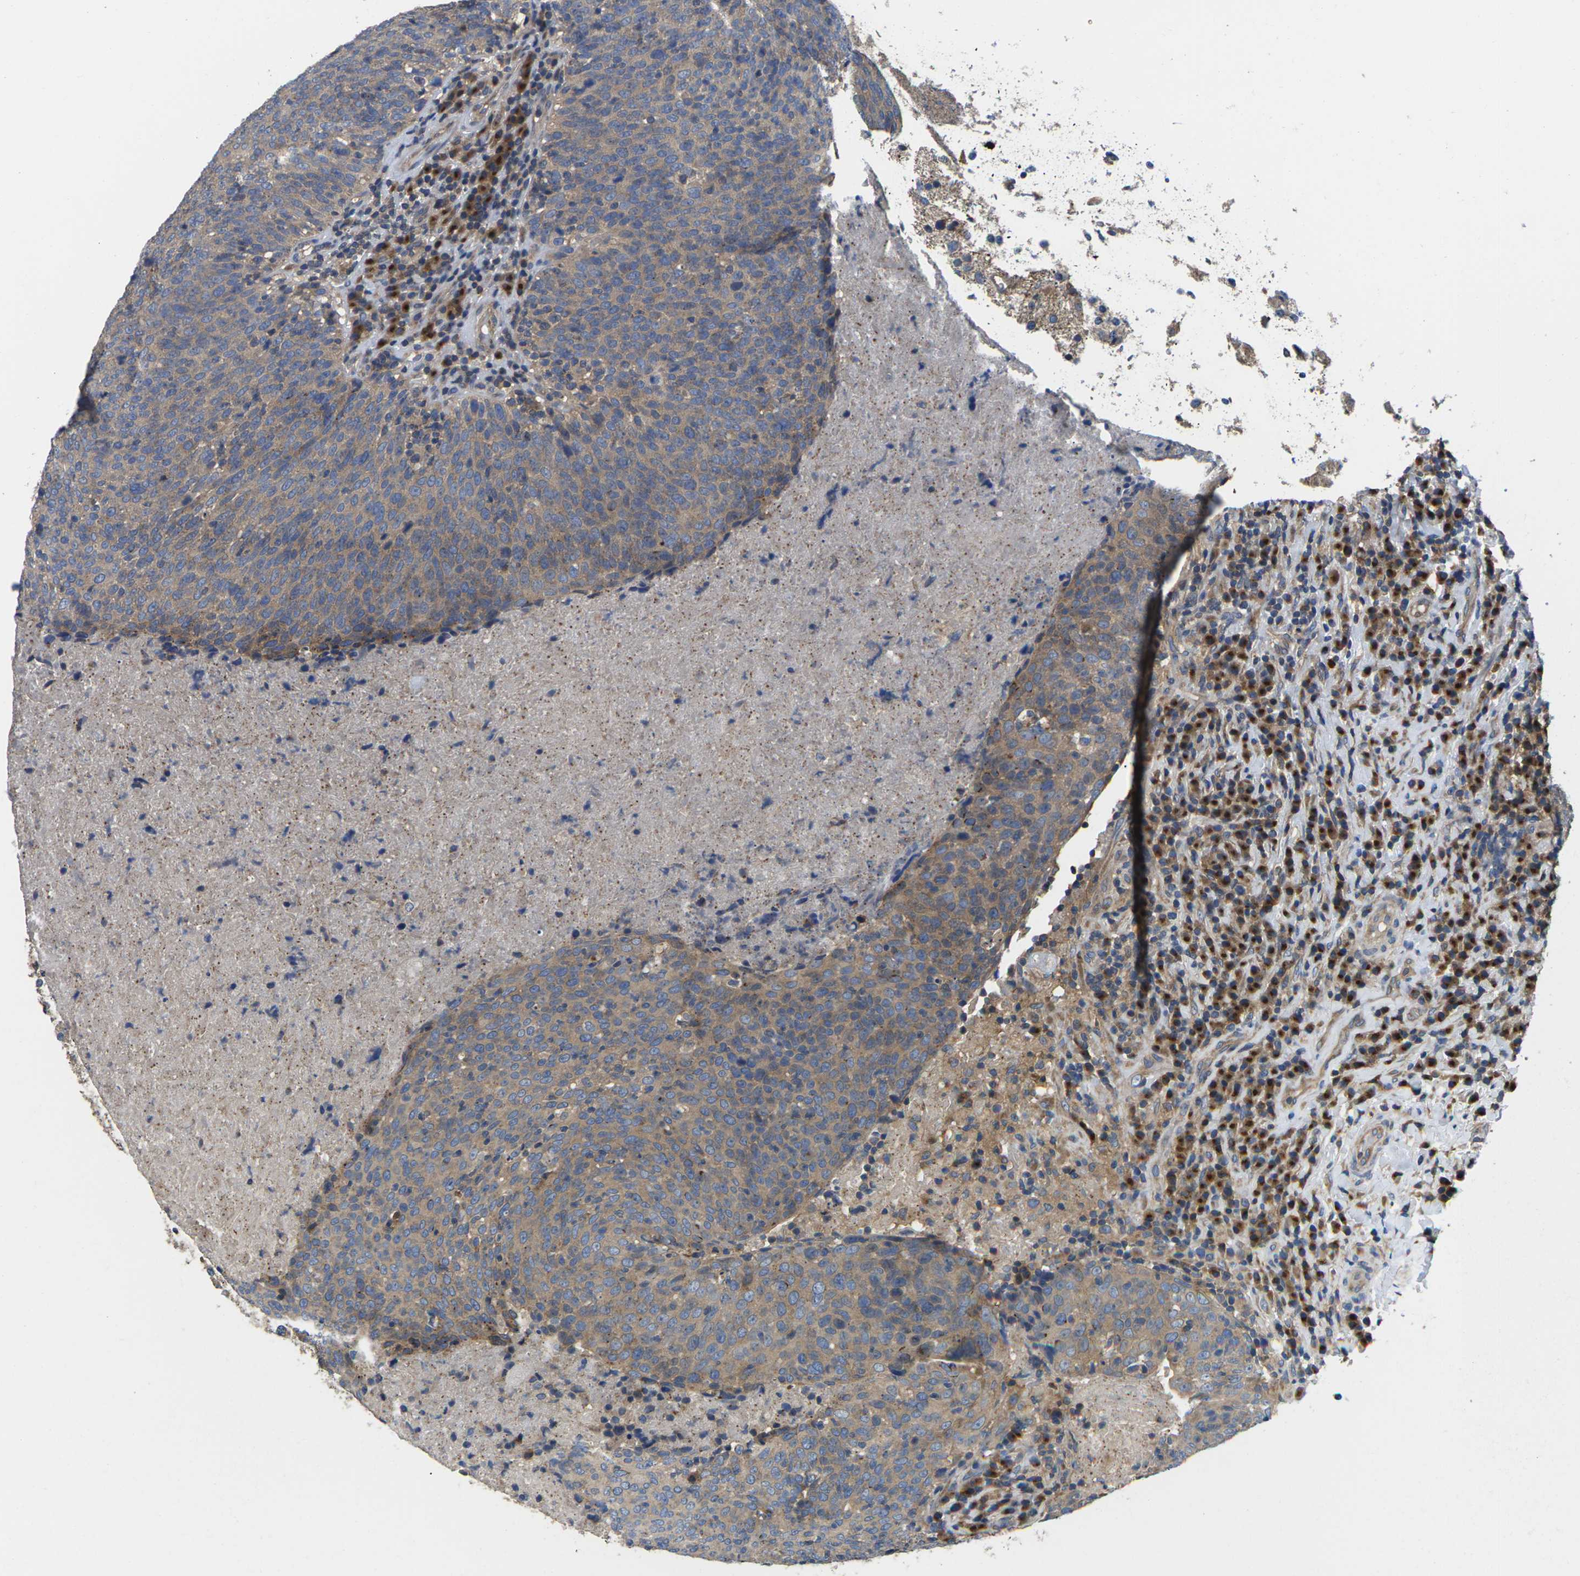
{"staining": {"intensity": "moderate", "quantity": ">75%", "location": "cytoplasmic/membranous"}, "tissue": "head and neck cancer", "cell_type": "Tumor cells", "image_type": "cancer", "snomed": [{"axis": "morphology", "description": "Squamous cell carcinoma, NOS"}, {"axis": "morphology", "description": "Squamous cell carcinoma, metastatic, NOS"}, {"axis": "topography", "description": "Lymph node"}, {"axis": "topography", "description": "Head-Neck"}], "caption": "A medium amount of moderate cytoplasmic/membranous positivity is appreciated in about >75% of tumor cells in head and neck squamous cell carcinoma tissue. The staining was performed using DAB (3,3'-diaminobenzidine), with brown indicating positive protein expression. Nuclei are stained blue with hematoxylin.", "gene": "TMCC2", "patient": {"sex": "male", "age": 62}}